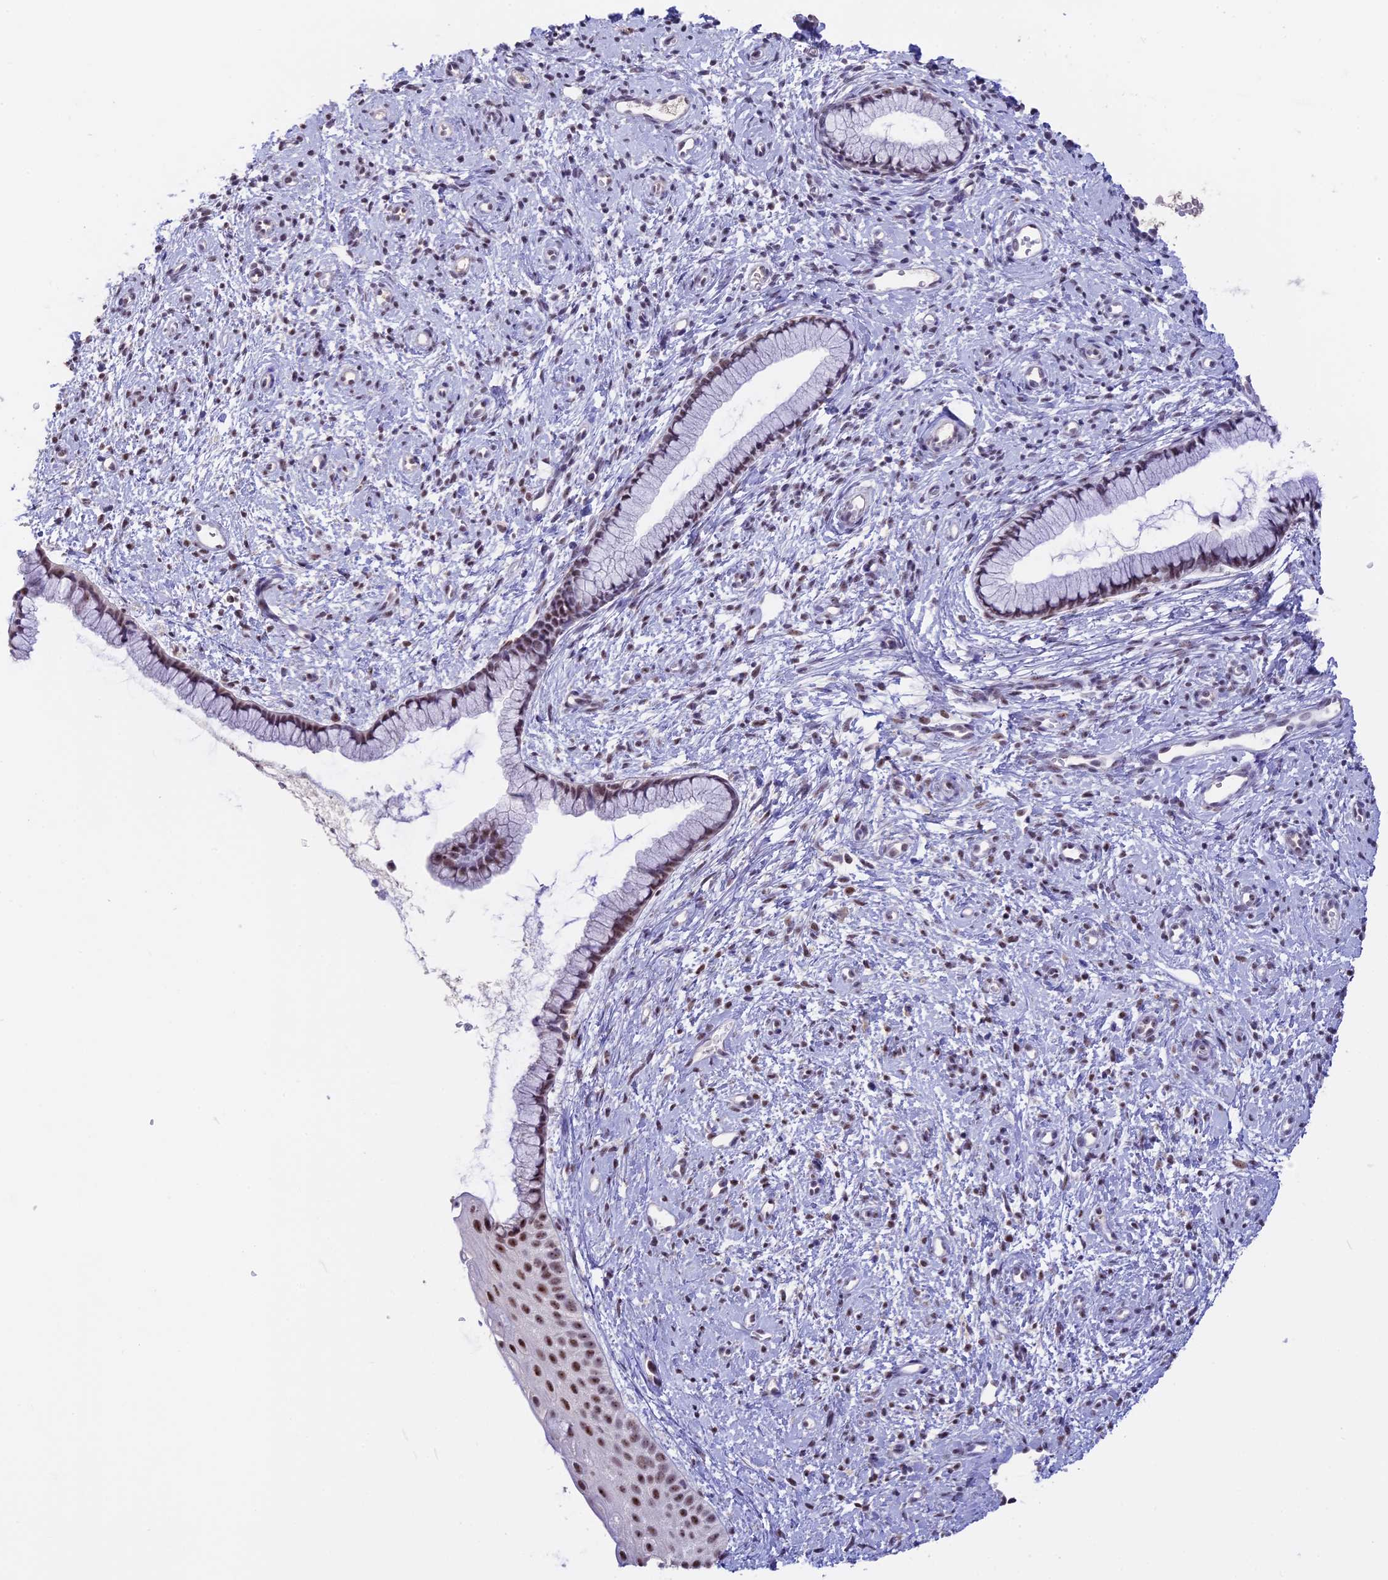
{"staining": {"intensity": "moderate", "quantity": "25%-75%", "location": "nuclear"}, "tissue": "cervix", "cell_type": "Glandular cells", "image_type": "normal", "snomed": [{"axis": "morphology", "description": "Normal tissue, NOS"}, {"axis": "topography", "description": "Cervix"}], "caption": "An IHC image of normal tissue is shown. Protein staining in brown labels moderate nuclear positivity in cervix within glandular cells. The protein of interest is stained brown, and the nuclei are stained in blue (DAB (3,3'-diaminobenzidine) IHC with brightfield microscopy, high magnification).", "gene": "SETD2", "patient": {"sex": "female", "age": 57}}